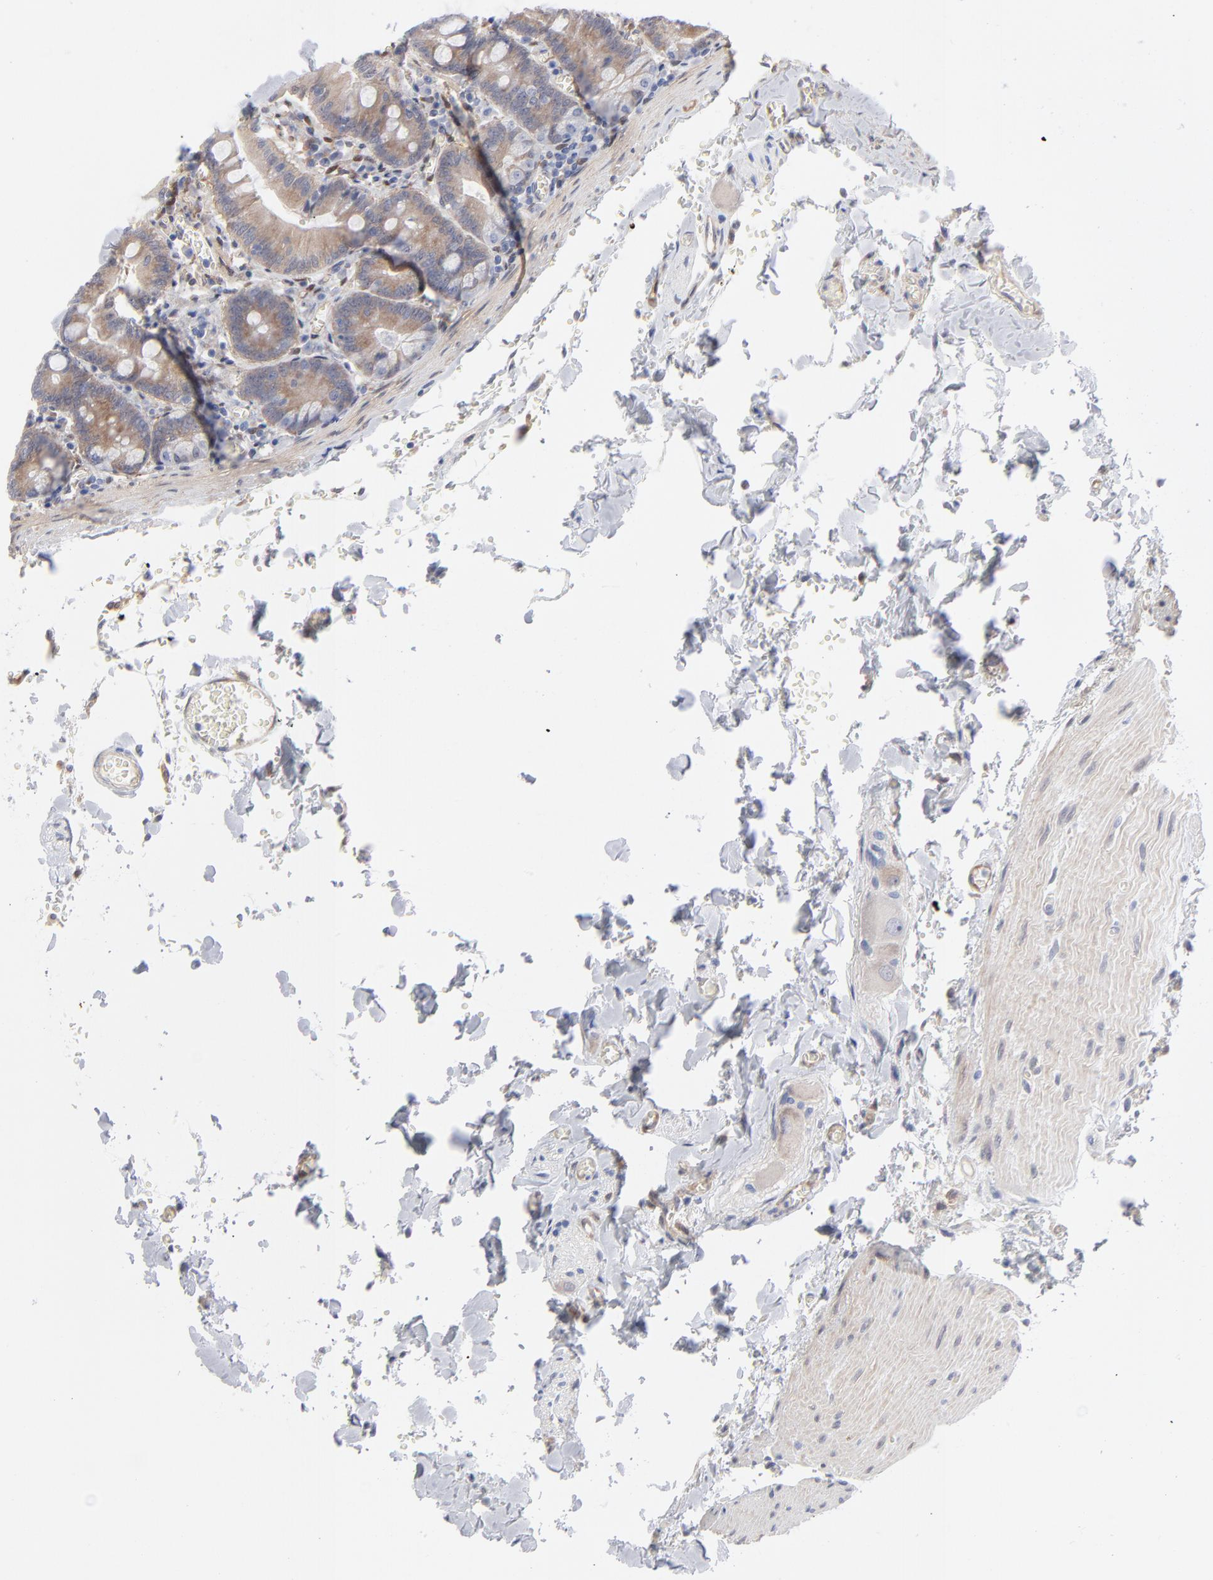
{"staining": {"intensity": "weak", "quantity": ">75%", "location": "cytoplasmic/membranous"}, "tissue": "small intestine", "cell_type": "Glandular cells", "image_type": "normal", "snomed": [{"axis": "morphology", "description": "Normal tissue, NOS"}, {"axis": "topography", "description": "Small intestine"}], "caption": "Glandular cells show low levels of weak cytoplasmic/membranous positivity in about >75% of cells in normal small intestine.", "gene": "ARRB1", "patient": {"sex": "male", "age": 71}}